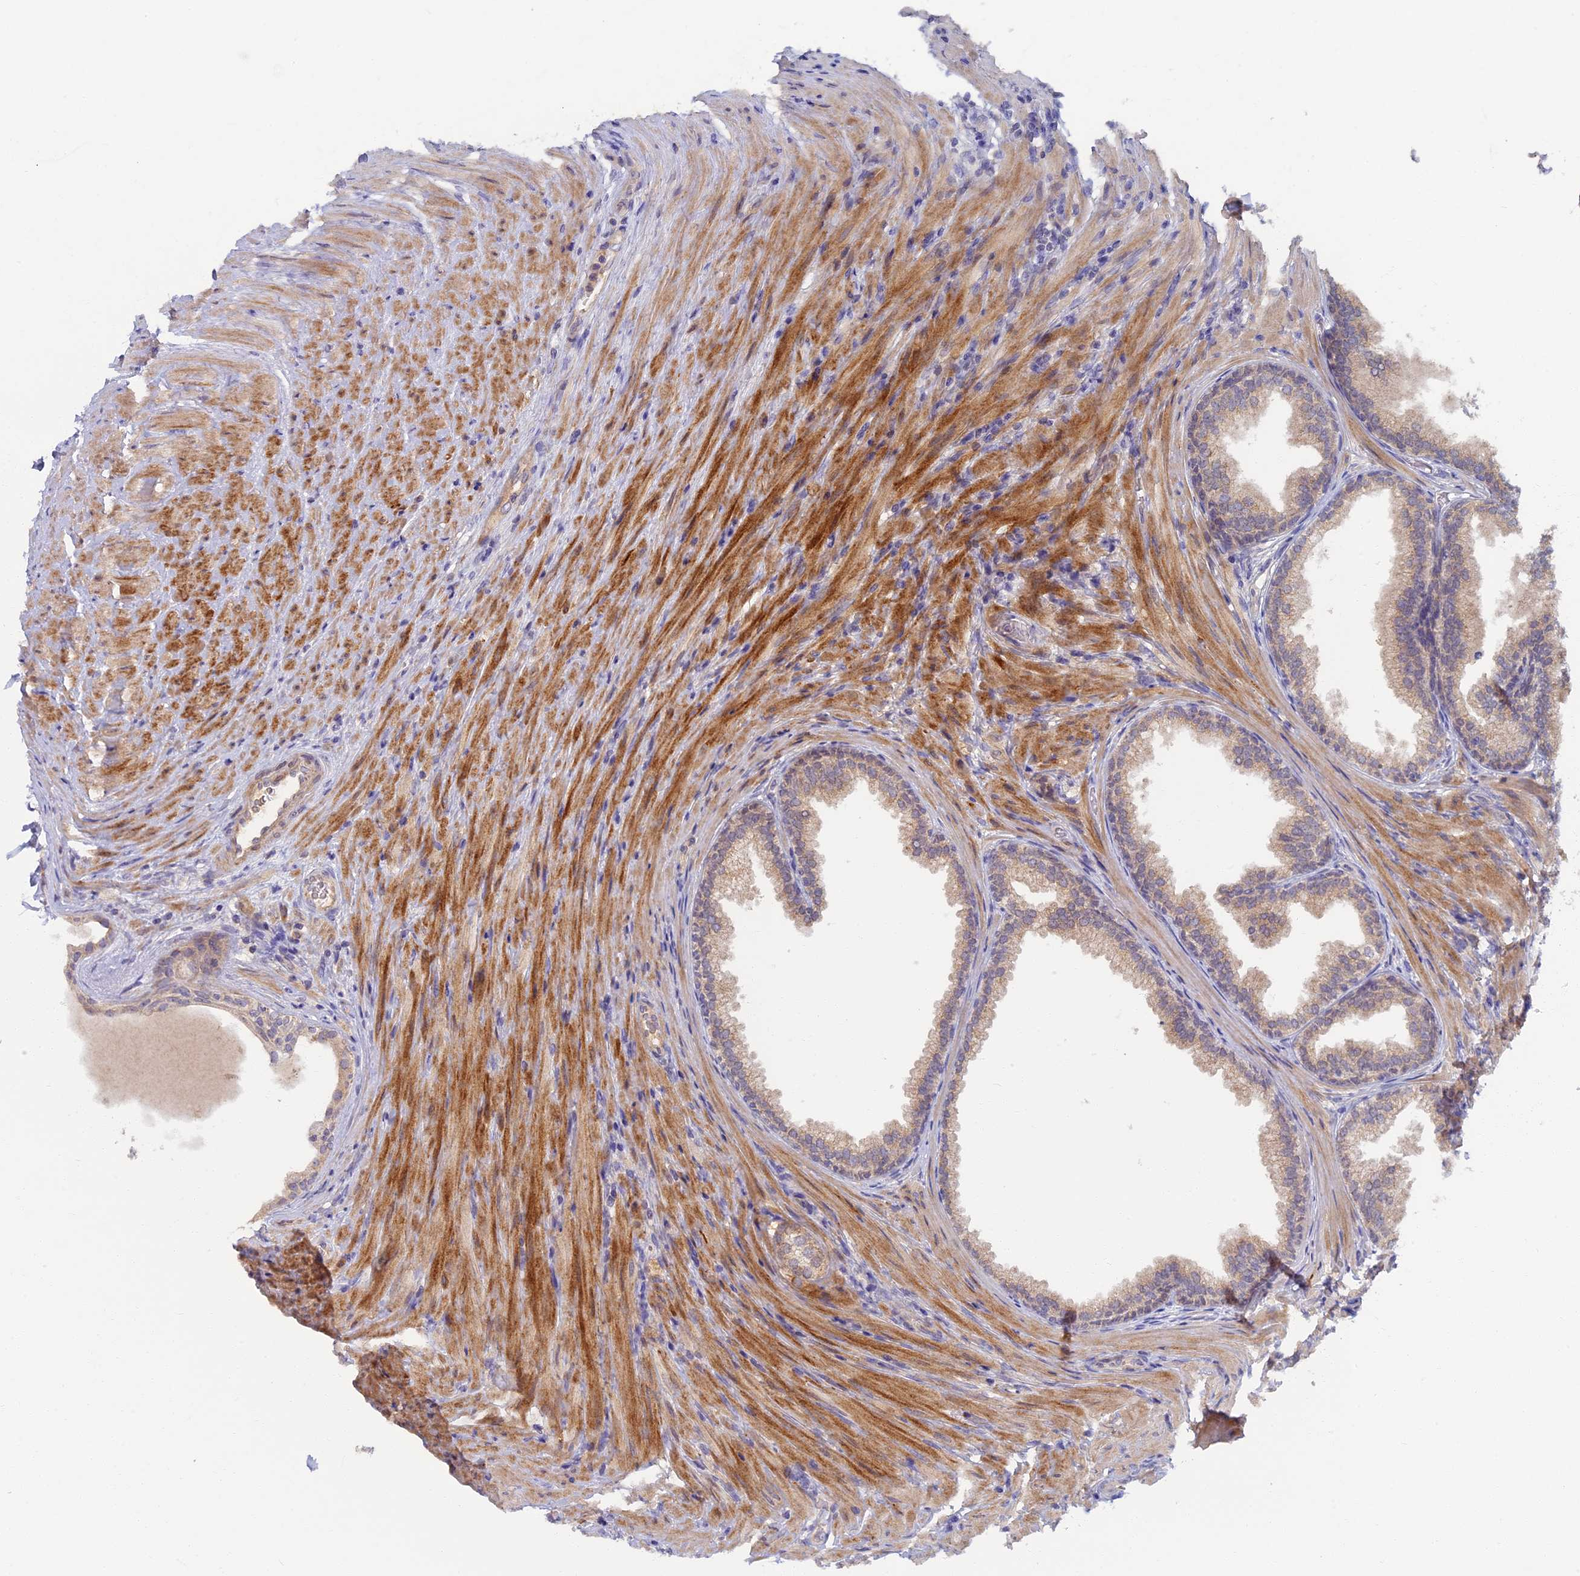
{"staining": {"intensity": "weak", "quantity": "25%-75%", "location": "cytoplasmic/membranous"}, "tissue": "prostate", "cell_type": "Glandular cells", "image_type": "normal", "snomed": [{"axis": "morphology", "description": "Normal tissue, NOS"}, {"axis": "topography", "description": "Prostate"}], "caption": "Protein staining of benign prostate exhibits weak cytoplasmic/membranous staining in about 25%-75% of glandular cells.", "gene": "RSPH3", "patient": {"sex": "male", "age": 76}}